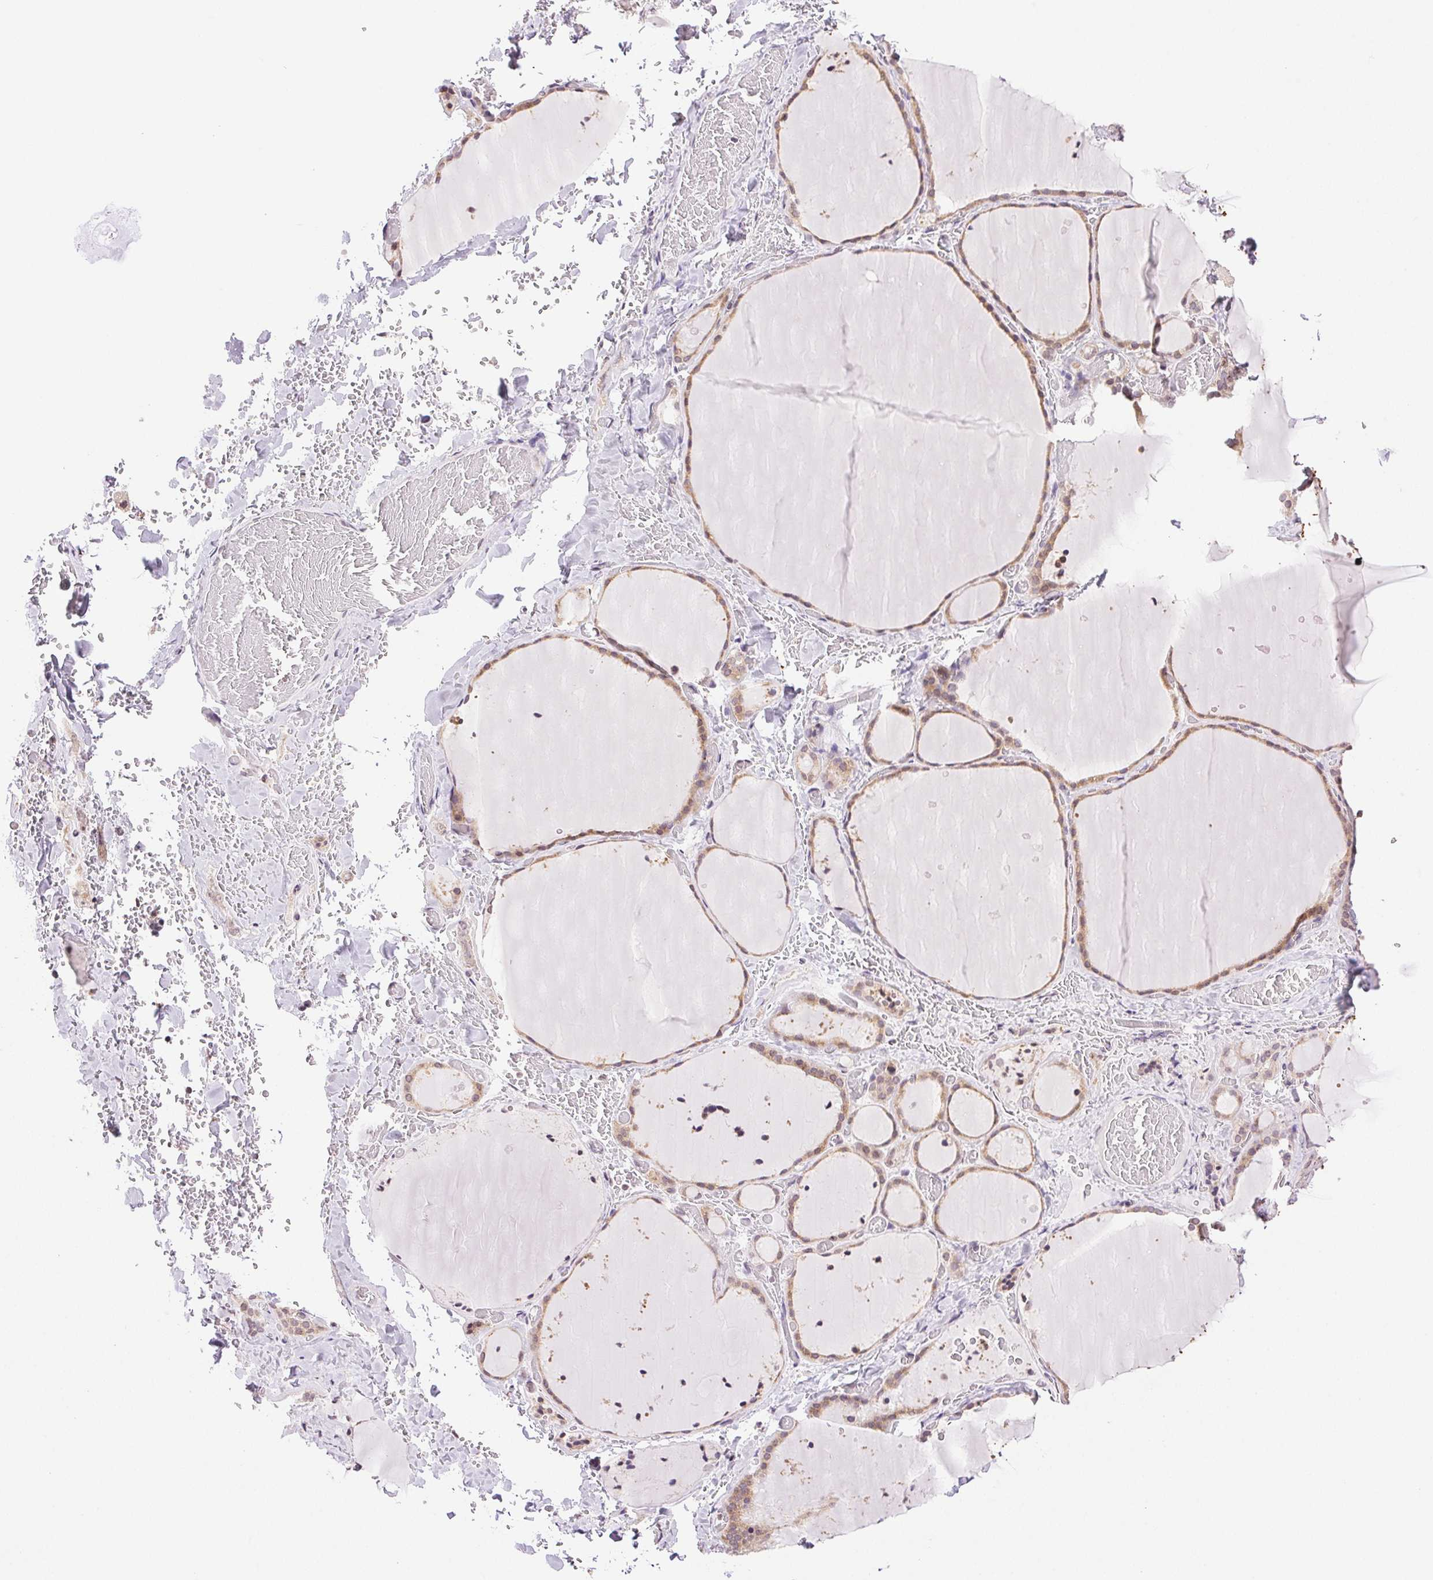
{"staining": {"intensity": "weak", "quantity": ">75%", "location": "cytoplasmic/membranous,nuclear"}, "tissue": "thyroid gland", "cell_type": "Glandular cells", "image_type": "normal", "snomed": [{"axis": "morphology", "description": "Normal tissue, NOS"}, {"axis": "topography", "description": "Thyroid gland"}], "caption": "Immunohistochemistry (IHC) histopathology image of unremarkable thyroid gland: thyroid gland stained using immunohistochemistry demonstrates low levels of weak protein expression localized specifically in the cytoplasmic/membranous,nuclear of glandular cells, appearing as a cytoplasmic/membranous,nuclear brown color.", "gene": "TNNT3", "patient": {"sex": "female", "age": 36}}